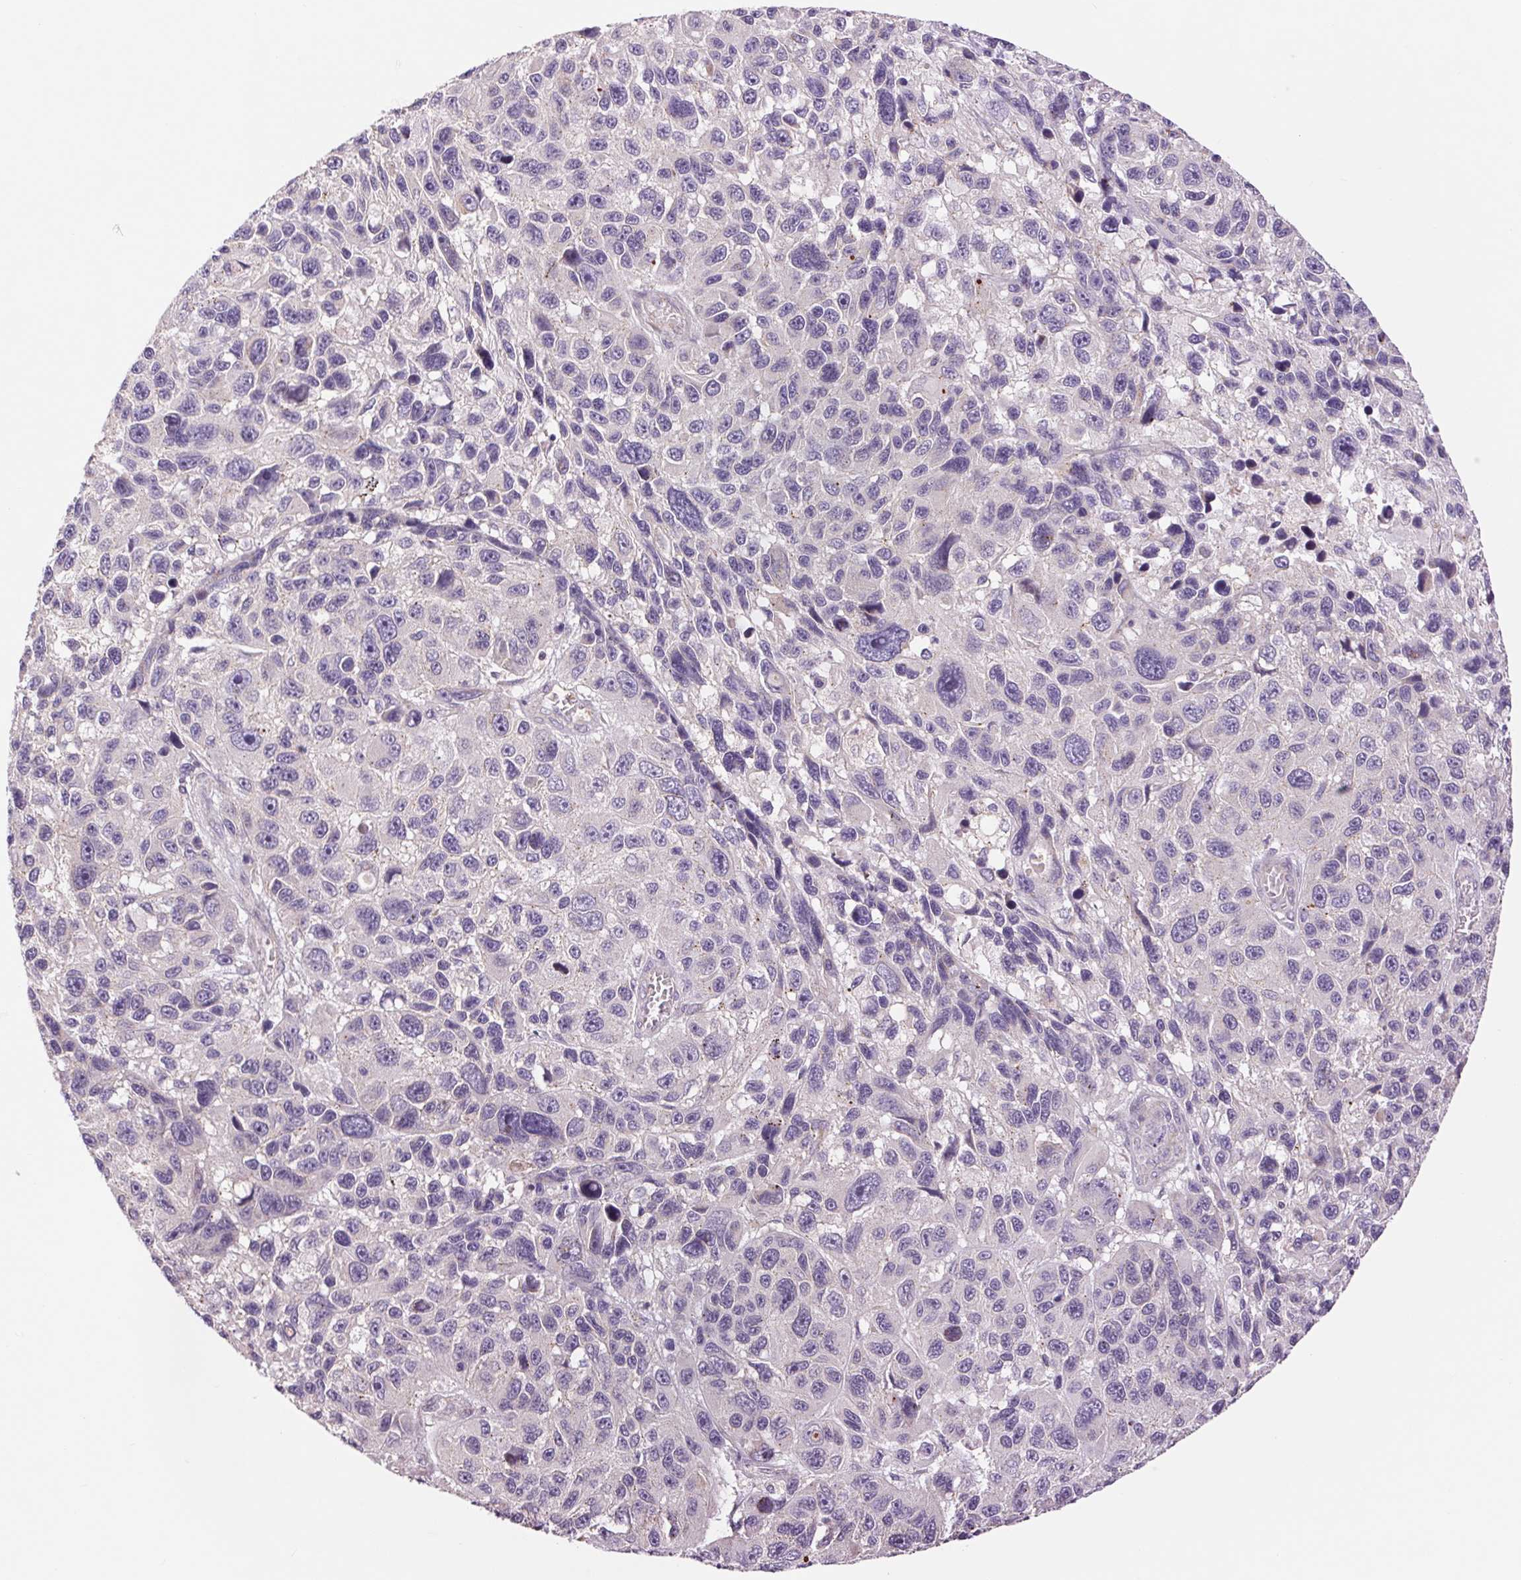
{"staining": {"intensity": "negative", "quantity": "none", "location": "none"}, "tissue": "melanoma", "cell_type": "Tumor cells", "image_type": "cancer", "snomed": [{"axis": "morphology", "description": "Malignant melanoma, NOS"}, {"axis": "topography", "description": "Skin"}], "caption": "An immunohistochemistry histopathology image of melanoma is shown. There is no staining in tumor cells of melanoma. Brightfield microscopy of immunohistochemistry (IHC) stained with DAB (brown) and hematoxylin (blue), captured at high magnification.", "gene": "CTNNA3", "patient": {"sex": "male", "age": 53}}